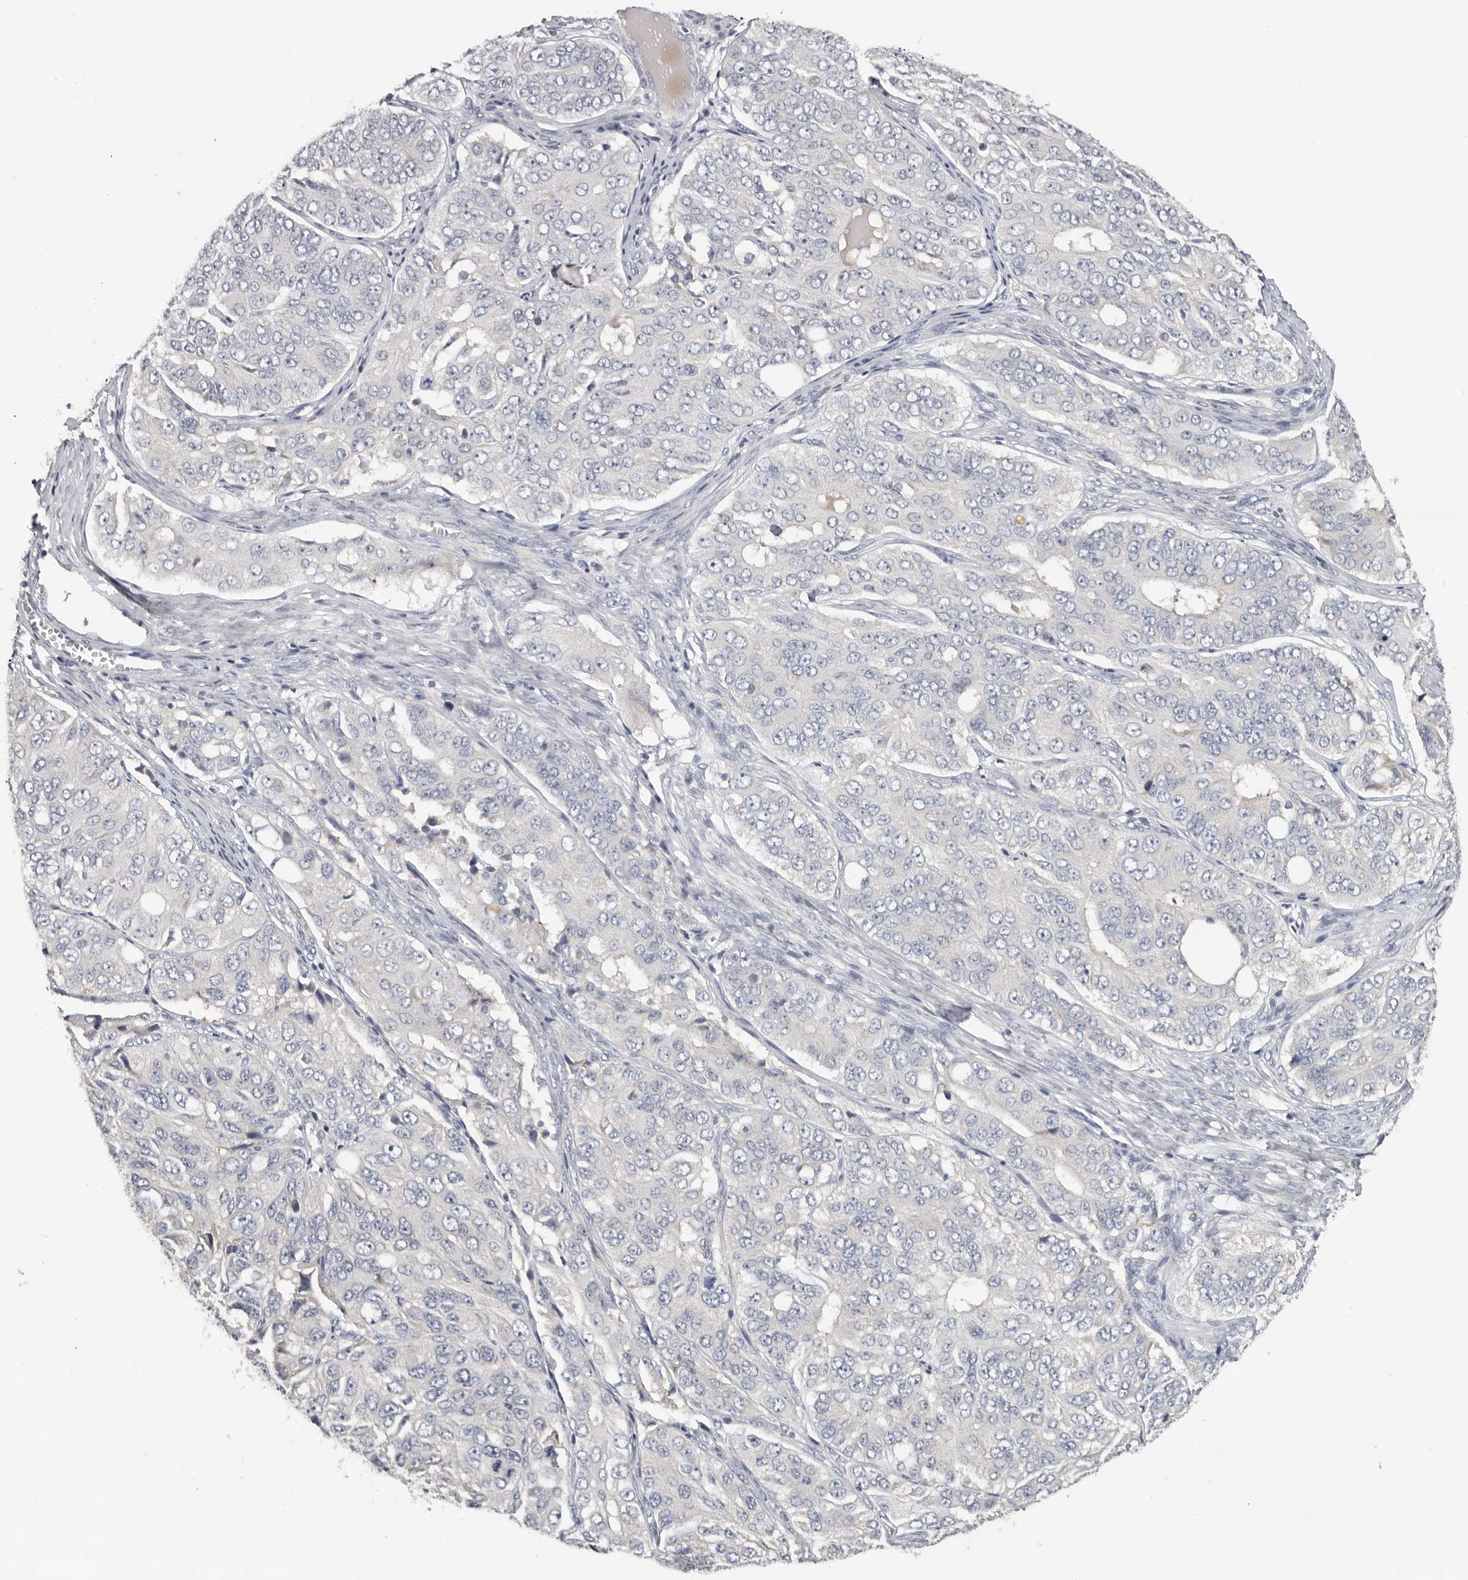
{"staining": {"intensity": "negative", "quantity": "none", "location": "none"}, "tissue": "ovarian cancer", "cell_type": "Tumor cells", "image_type": "cancer", "snomed": [{"axis": "morphology", "description": "Carcinoma, endometroid"}, {"axis": "topography", "description": "Ovary"}], "caption": "The immunohistochemistry (IHC) micrograph has no significant expression in tumor cells of endometroid carcinoma (ovarian) tissue. (DAB (3,3'-diaminobenzidine) IHC, high magnification).", "gene": "KIF2B", "patient": {"sex": "female", "age": 51}}